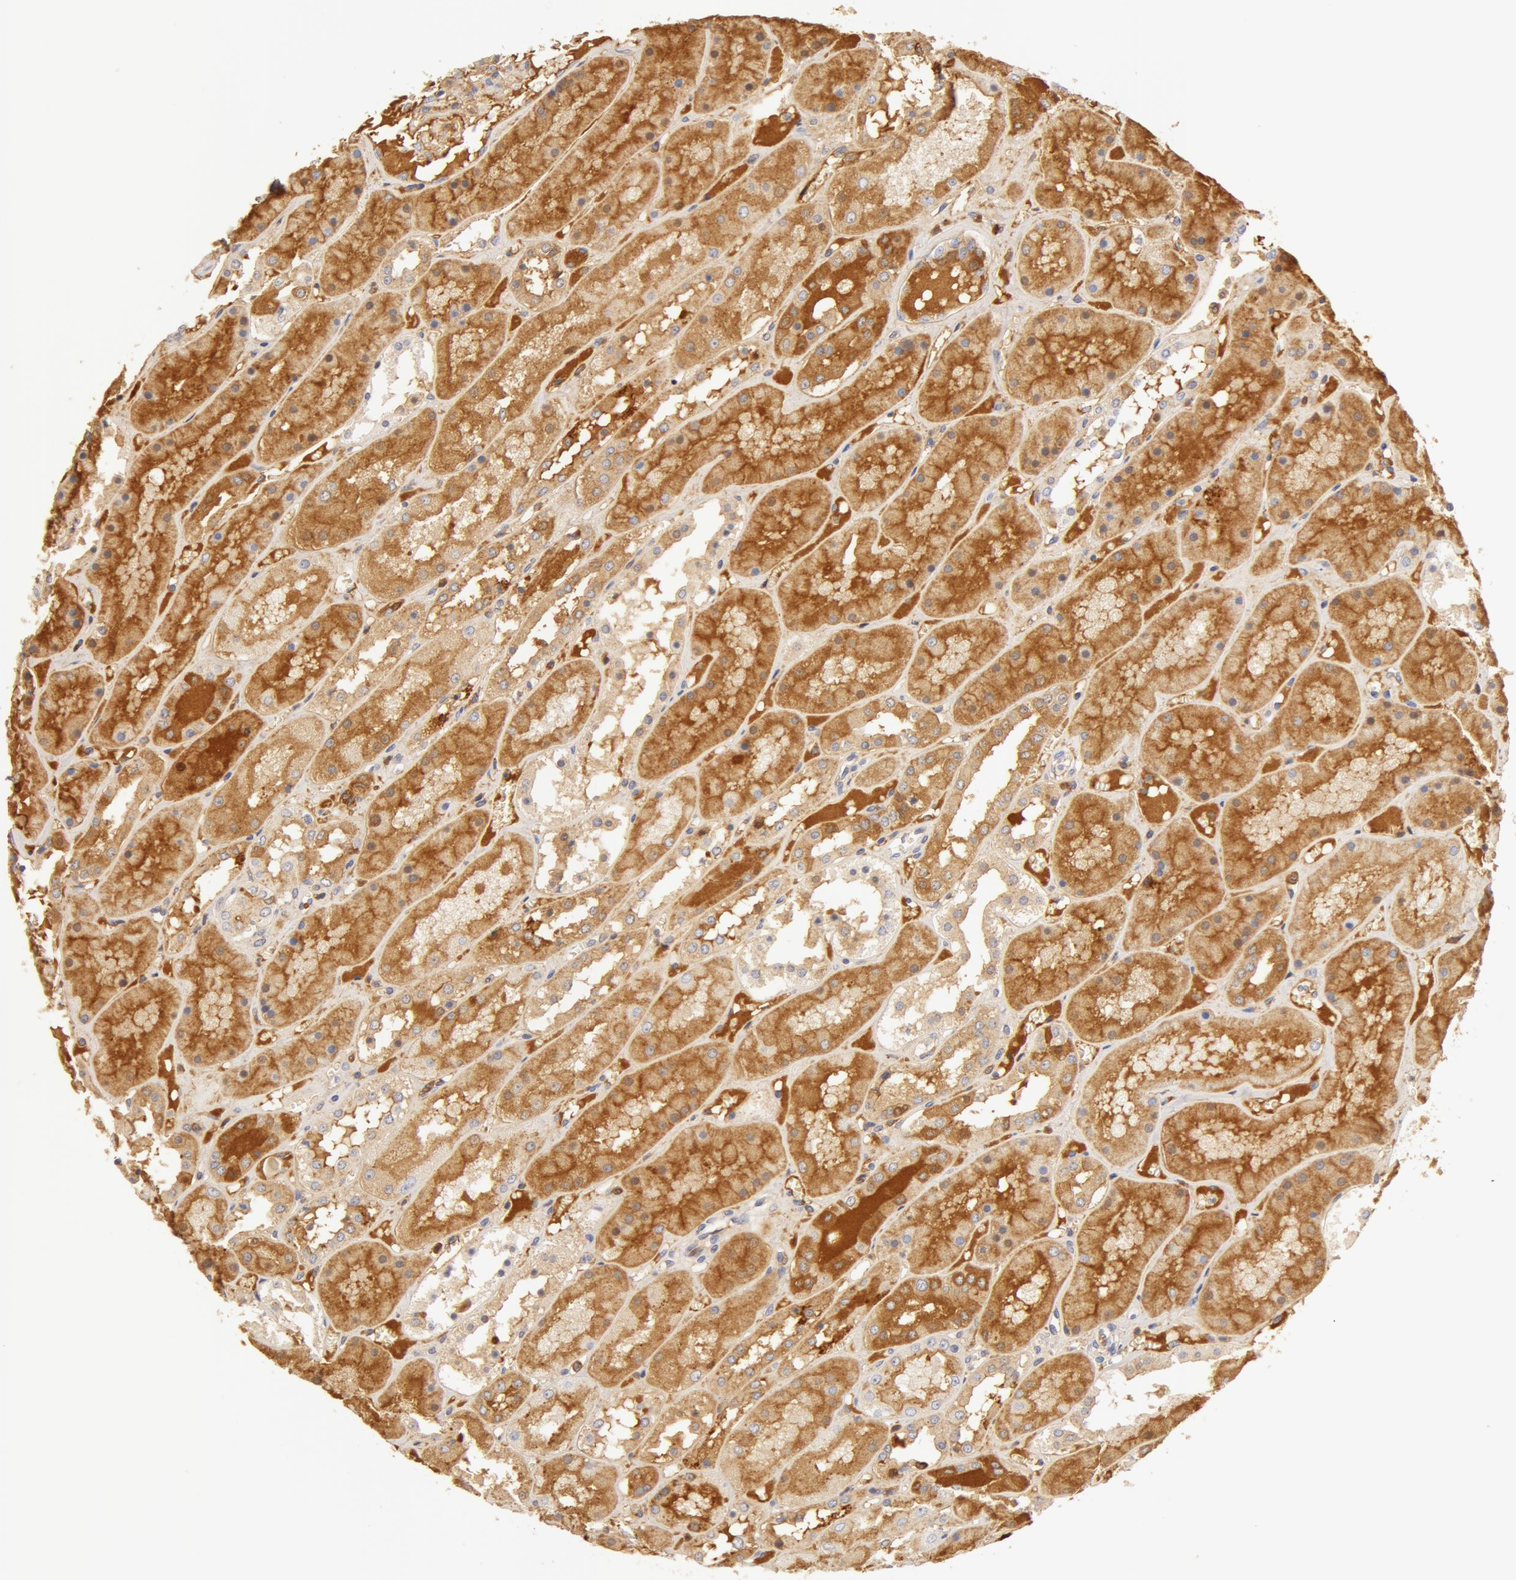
{"staining": {"intensity": "weak", "quantity": "25%-75%", "location": "cytoplasmic/membranous"}, "tissue": "kidney", "cell_type": "Cells in glomeruli", "image_type": "normal", "snomed": [{"axis": "morphology", "description": "Normal tissue, NOS"}, {"axis": "topography", "description": "Kidney"}], "caption": "An immunohistochemistry micrograph of normal tissue is shown. Protein staining in brown shows weak cytoplasmic/membranous positivity in kidney within cells in glomeruli.", "gene": "GC", "patient": {"sex": "male", "age": 36}}